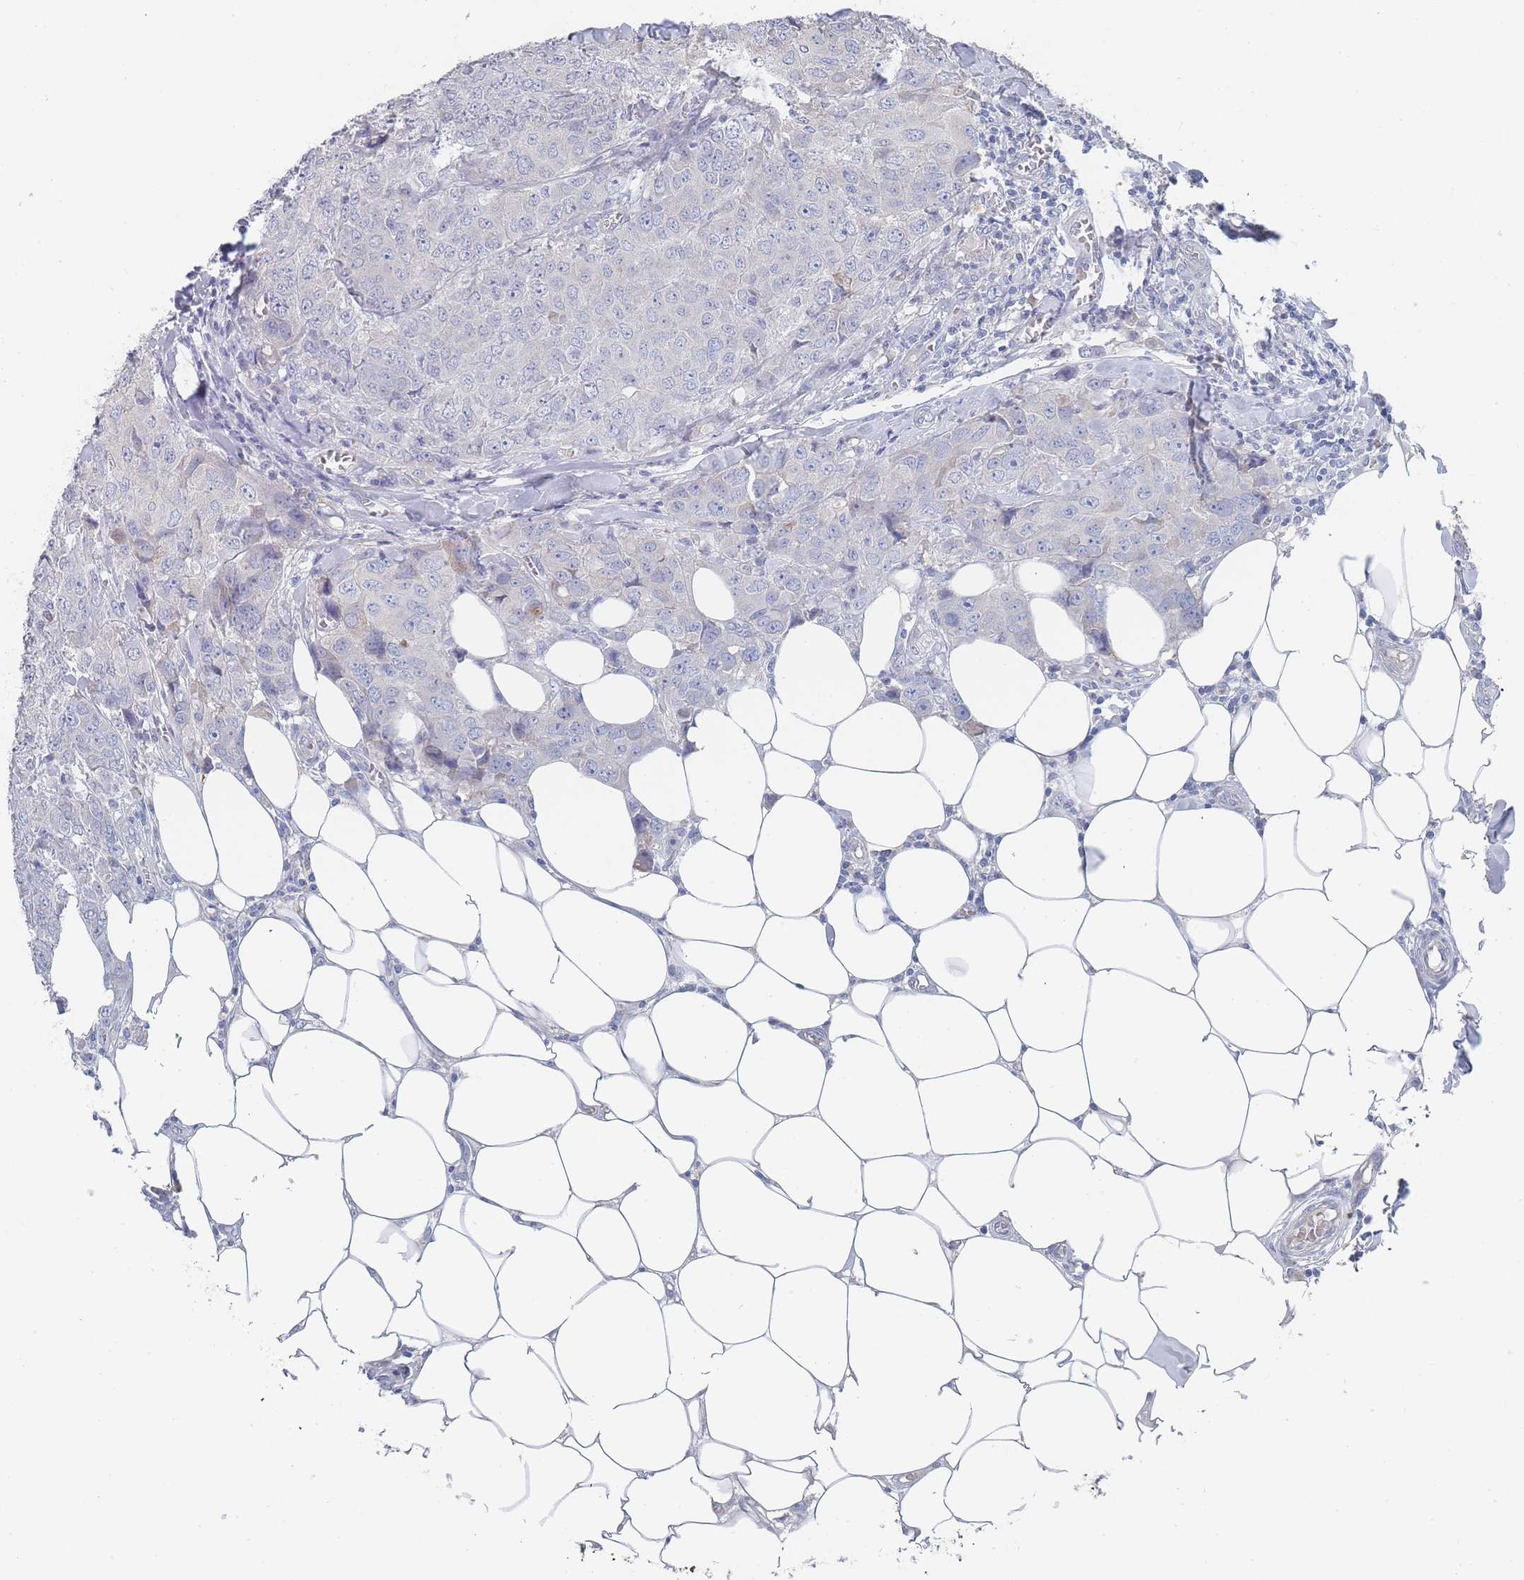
{"staining": {"intensity": "negative", "quantity": "none", "location": "none"}, "tissue": "breast cancer", "cell_type": "Tumor cells", "image_type": "cancer", "snomed": [{"axis": "morphology", "description": "Duct carcinoma"}, {"axis": "topography", "description": "Breast"}], "caption": "The photomicrograph displays no staining of tumor cells in infiltrating ductal carcinoma (breast).", "gene": "ACAD11", "patient": {"sex": "female", "age": 43}}